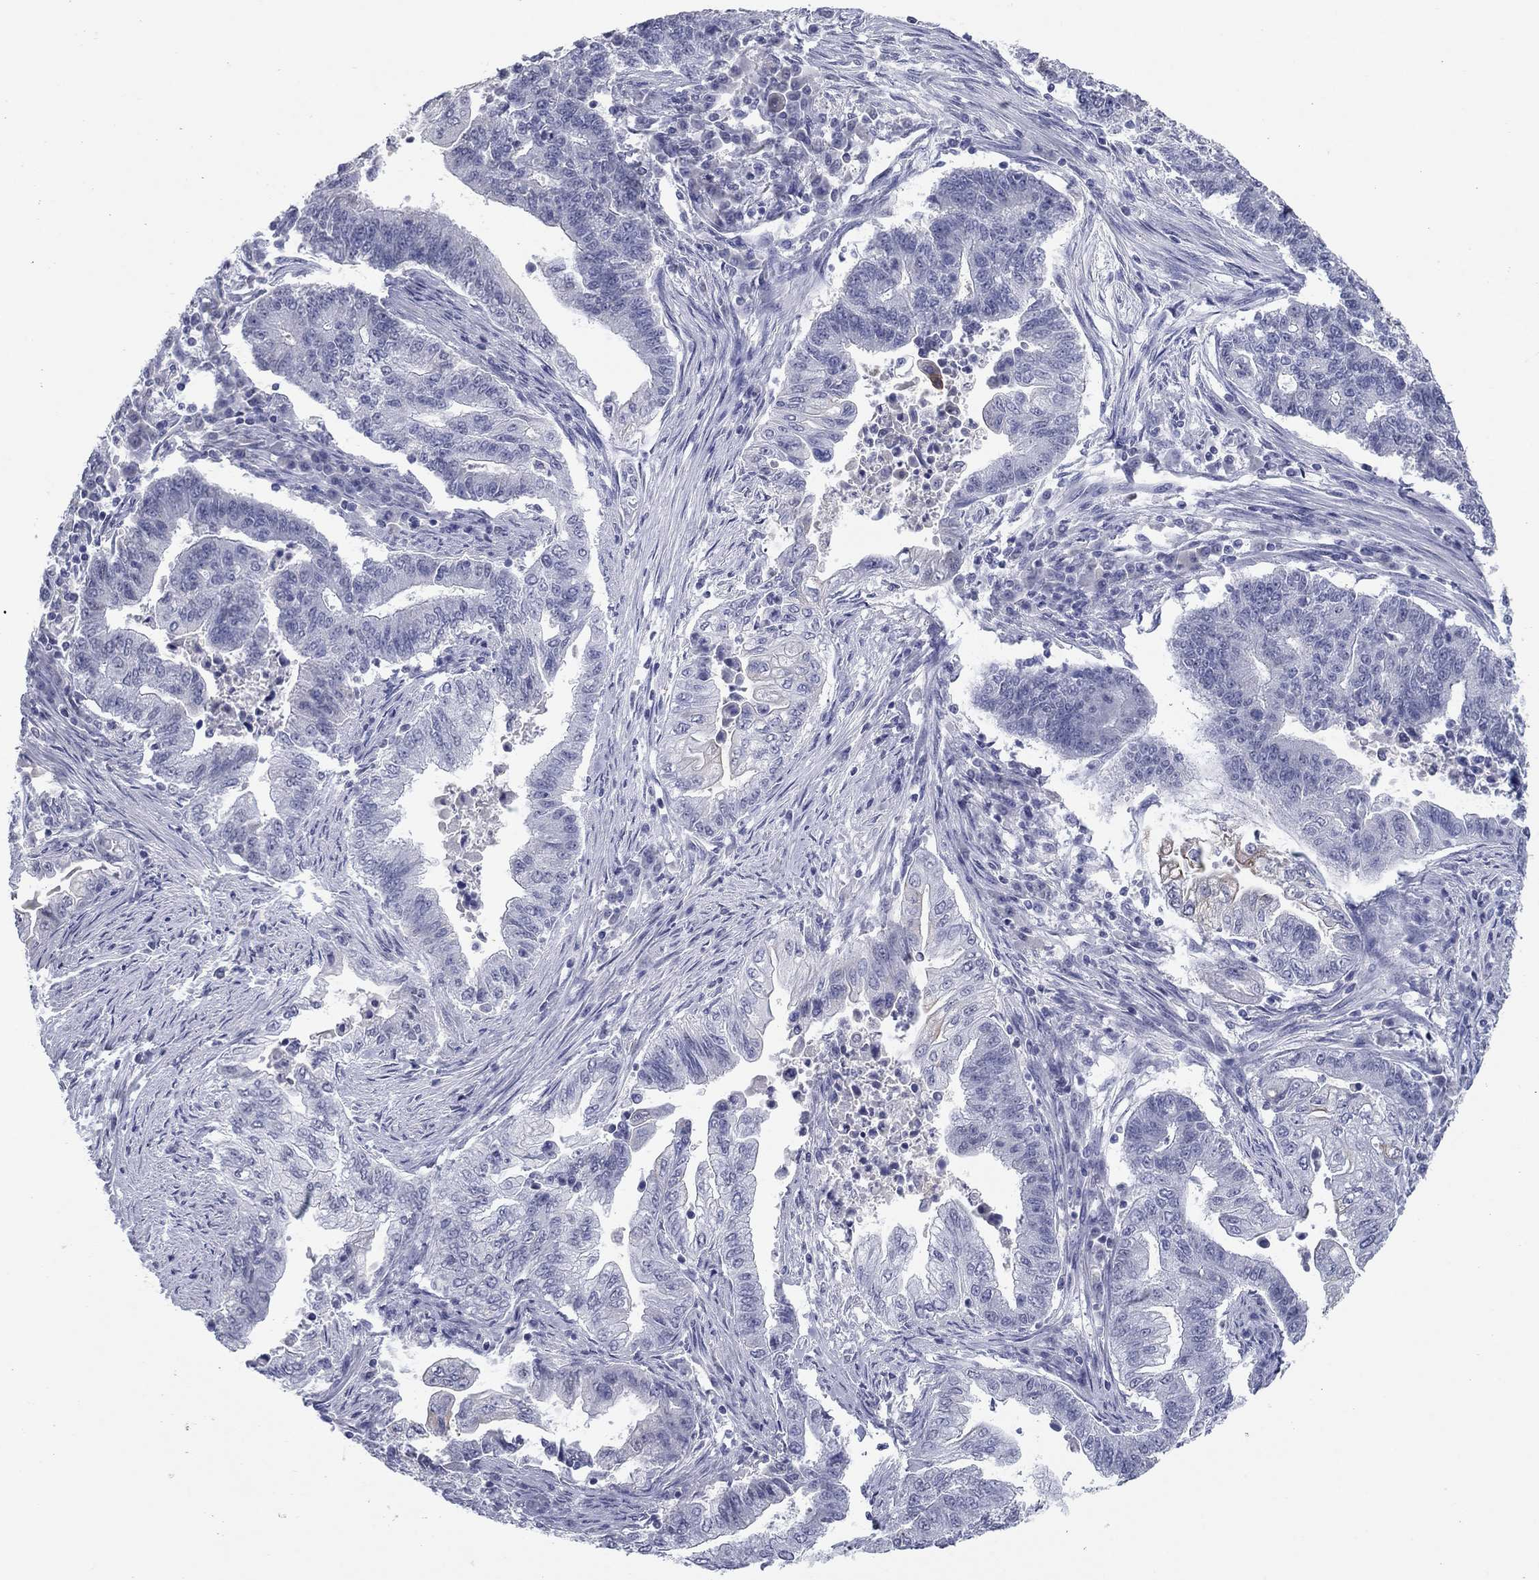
{"staining": {"intensity": "negative", "quantity": "none", "location": "none"}, "tissue": "endometrial cancer", "cell_type": "Tumor cells", "image_type": "cancer", "snomed": [{"axis": "morphology", "description": "Adenocarcinoma, NOS"}, {"axis": "topography", "description": "Uterus"}, {"axis": "topography", "description": "Endometrium"}], "caption": "Photomicrograph shows no protein staining in tumor cells of endometrial cancer (adenocarcinoma) tissue.", "gene": "KRT75", "patient": {"sex": "female", "age": 54}}